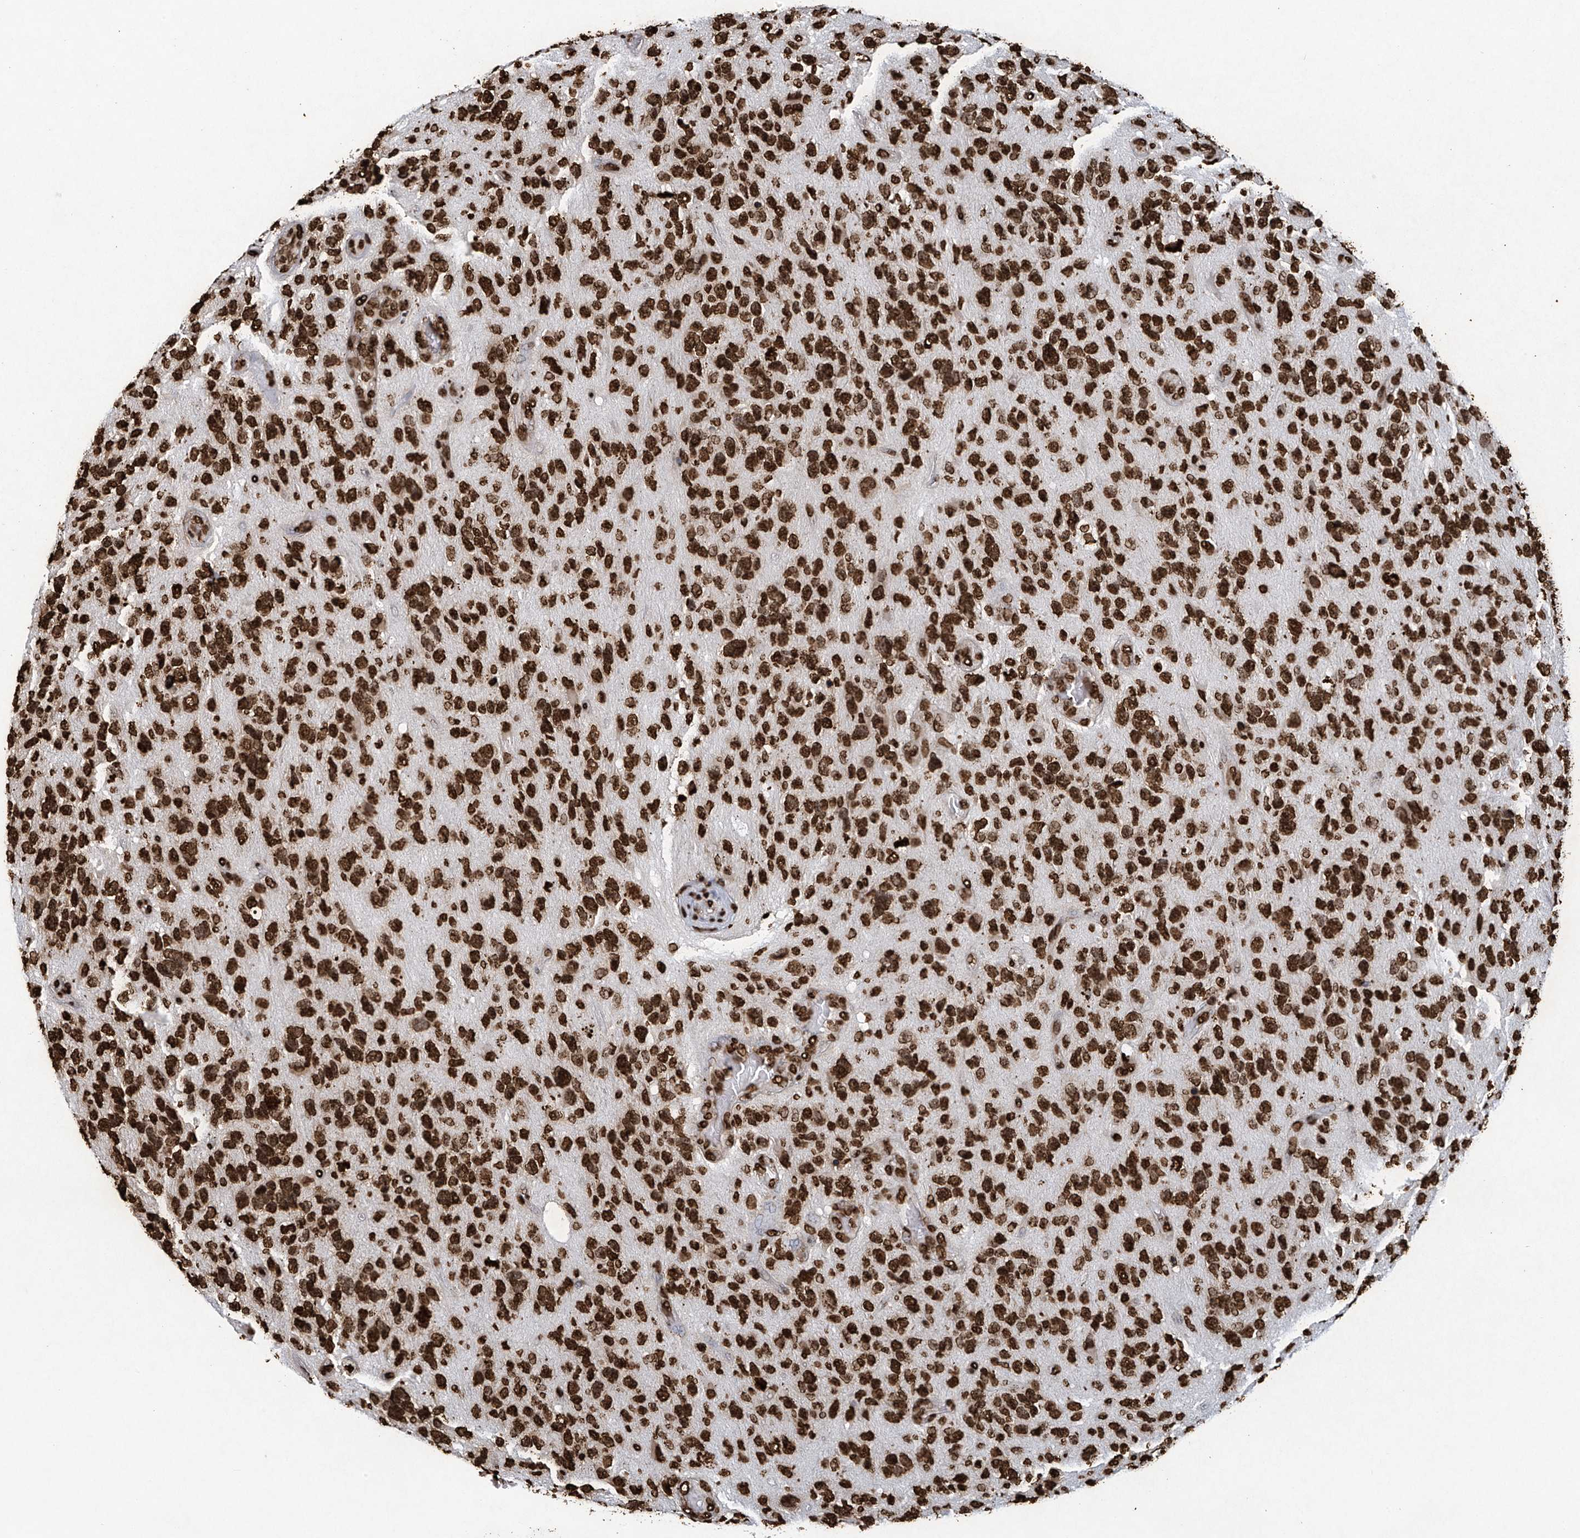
{"staining": {"intensity": "strong", "quantity": ">75%", "location": "nuclear"}, "tissue": "glioma", "cell_type": "Tumor cells", "image_type": "cancer", "snomed": [{"axis": "morphology", "description": "Glioma, malignant, High grade"}, {"axis": "topography", "description": "Brain"}], "caption": "Glioma tissue reveals strong nuclear positivity in approximately >75% of tumor cells, visualized by immunohistochemistry. (IHC, brightfield microscopy, high magnification).", "gene": "H3-3A", "patient": {"sex": "female", "age": 58}}